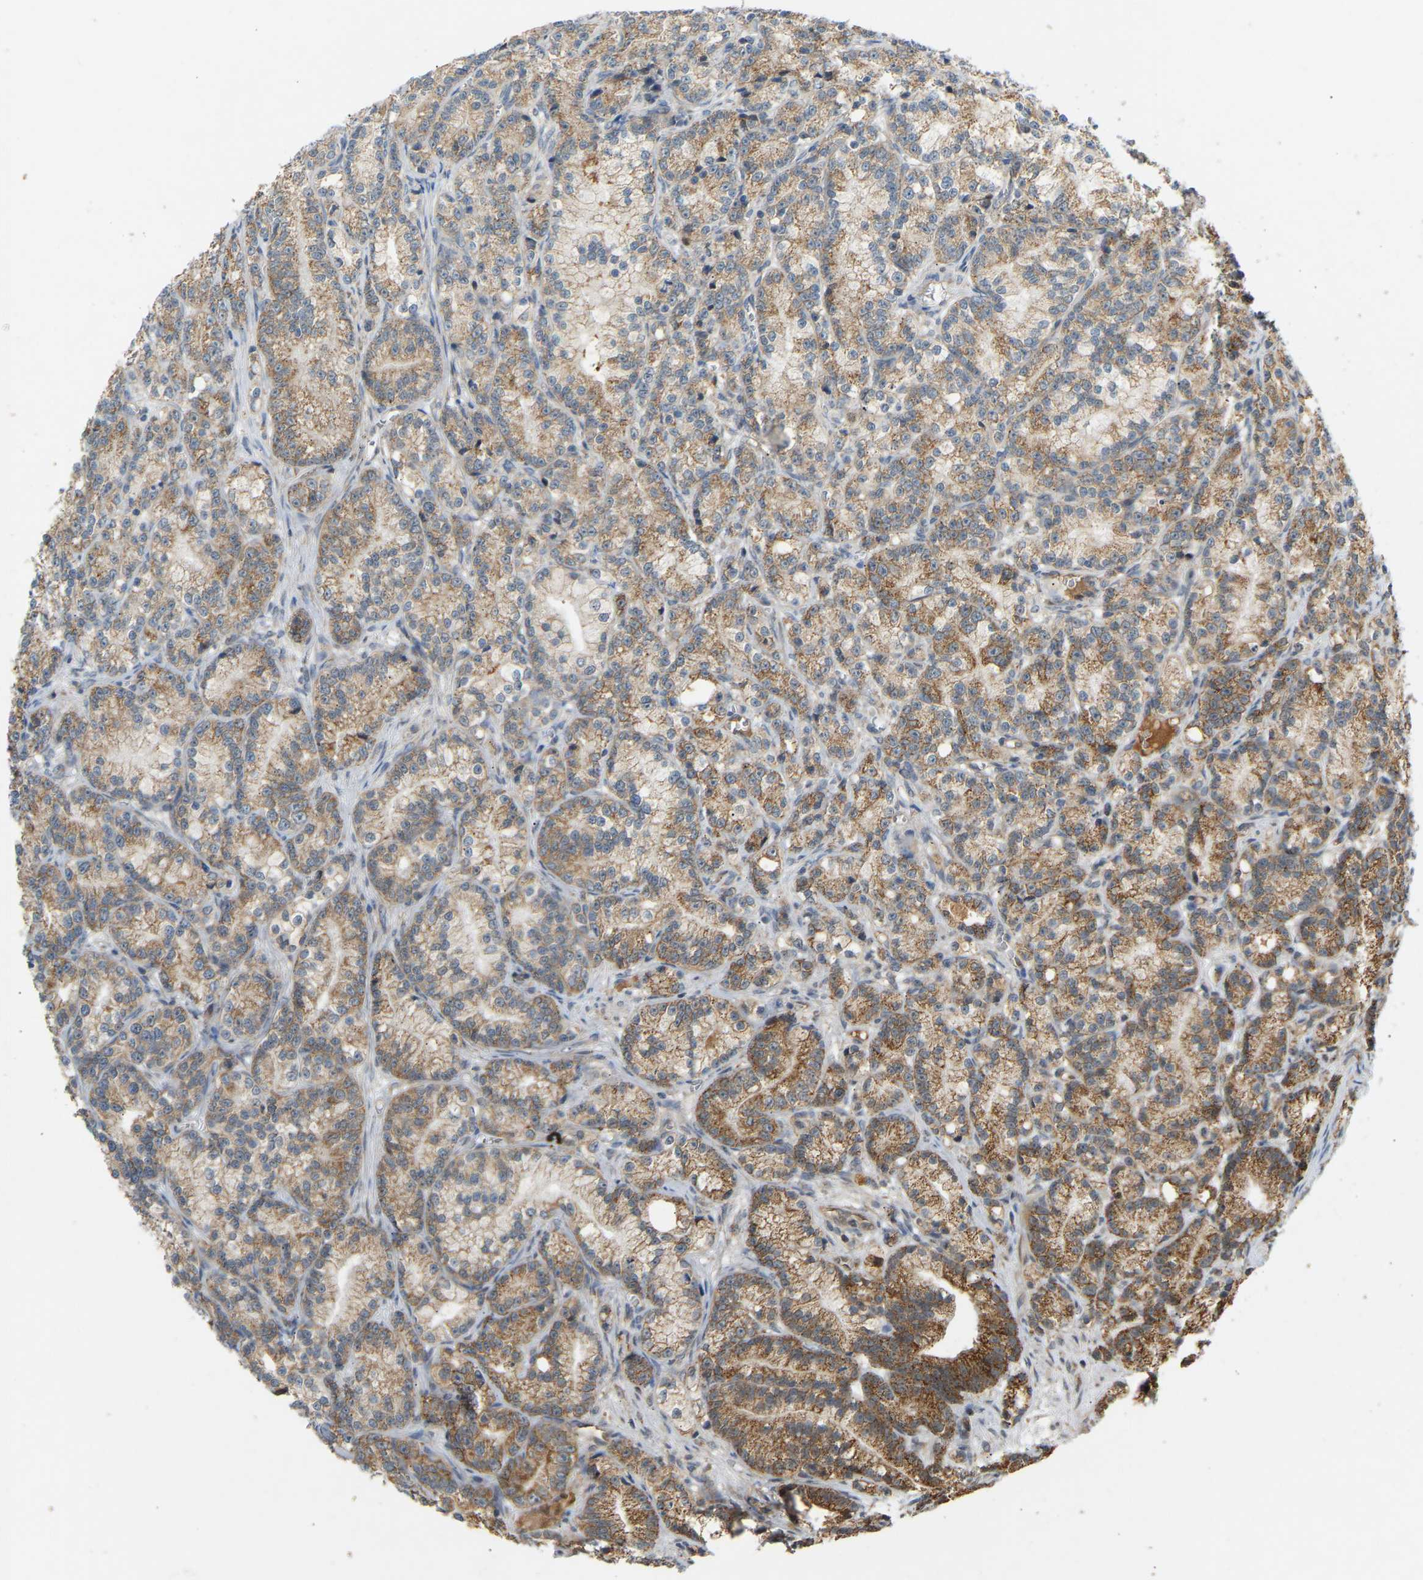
{"staining": {"intensity": "moderate", "quantity": ">75%", "location": "cytoplasmic/membranous"}, "tissue": "prostate cancer", "cell_type": "Tumor cells", "image_type": "cancer", "snomed": [{"axis": "morphology", "description": "Adenocarcinoma, Low grade"}, {"axis": "topography", "description": "Prostate"}], "caption": "Prostate low-grade adenocarcinoma stained with immunohistochemistry (IHC) reveals moderate cytoplasmic/membranous positivity in about >75% of tumor cells. Nuclei are stained in blue.", "gene": "PTCD1", "patient": {"sex": "male", "age": 89}}